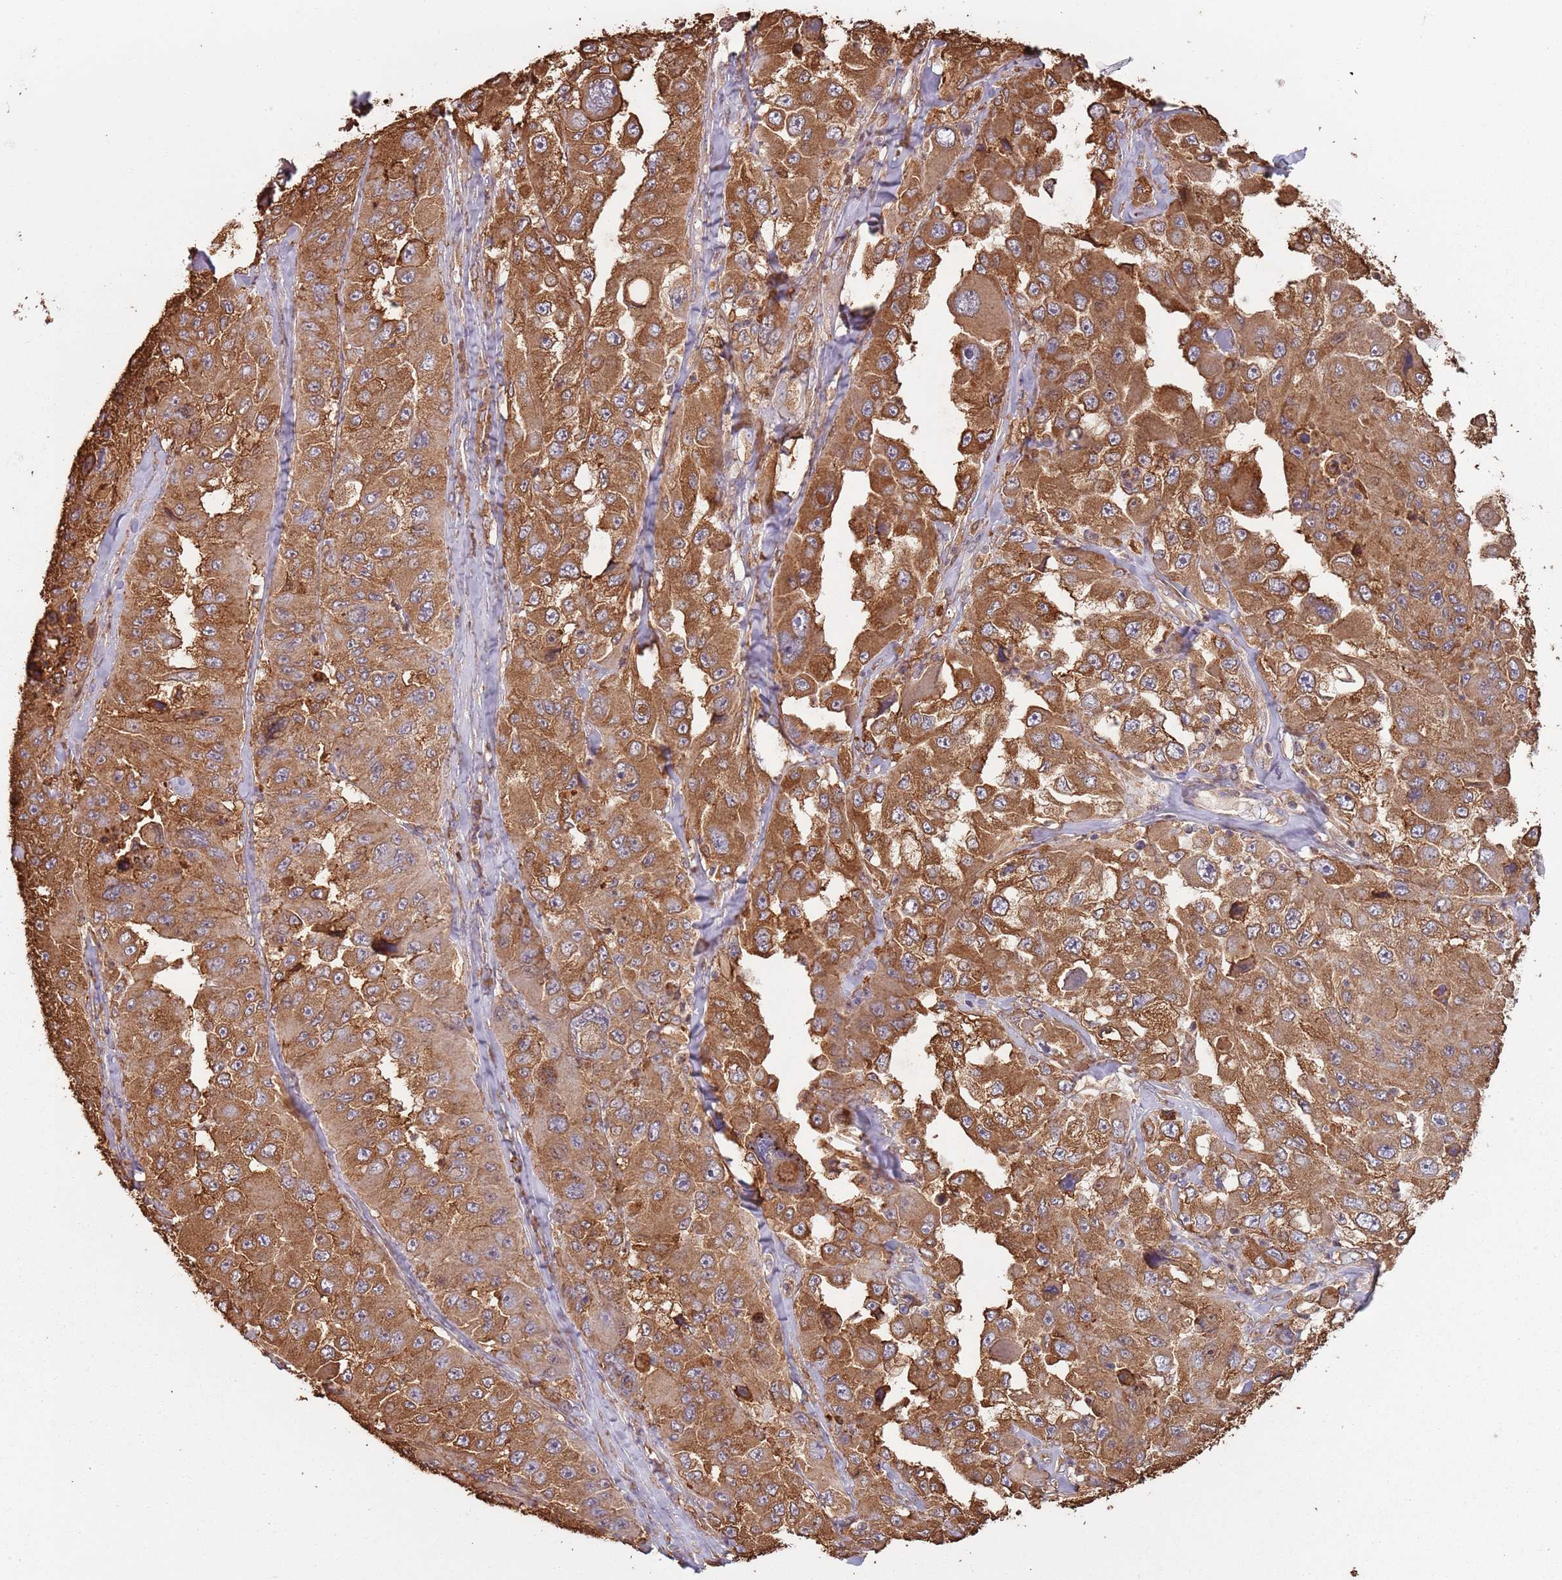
{"staining": {"intensity": "moderate", "quantity": ">75%", "location": "cytoplasmic/membranous"}, "tissue": "melanoma", "cell_type": "Tumor cells", "image_type": "cancer", "snomed": [{"axis": "morphology", "description": "Malignant melanoma, Metastatic site"}, {"axis": "topography", "description": "Lymph node"}], "caption": "Moderate cytoplasmic/membranous positivity is present in about >75% of tumor cells in melanoma.", "gene": "ATOSB", "patient": {"sex": "male", "age": 62}}